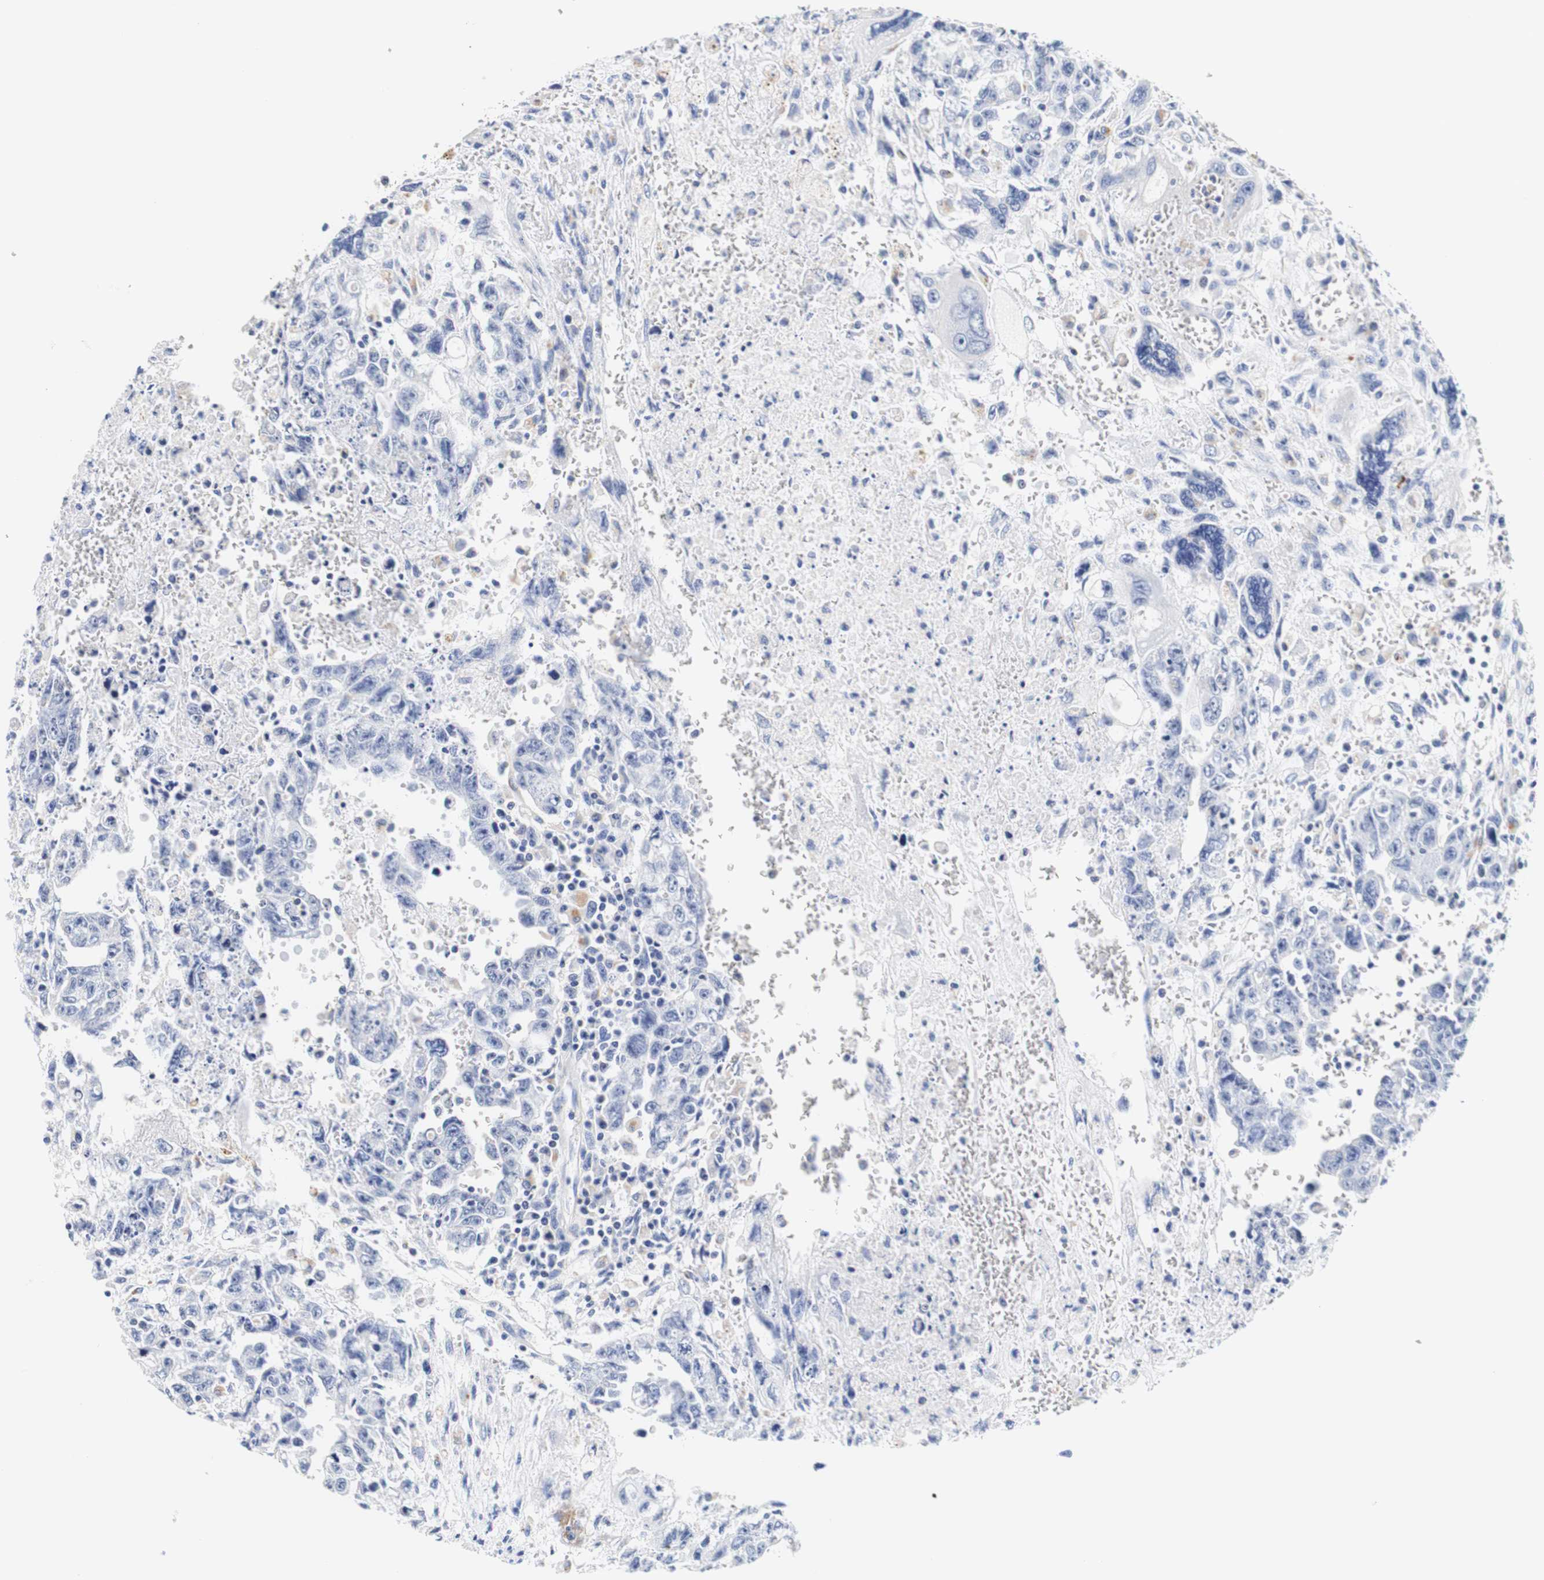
{"staining": {"intensity": "negative", "quantity": "none", "location": "none"}, "tissue": "testis cancer", "cell_type": "Tumor cells", "image_type": "cancer", "snomed": [{"axis": "morphology", "description": "Carcinoma, Embryonal, NOS"}, {"axis": "topography", "description": "Testis"}], "caption": "Tumor cells are negative for protein expression in human embryonal carcinoma (testis).", "gene": "CAMK4", "patient": {"sex": "male", "age": 28}}